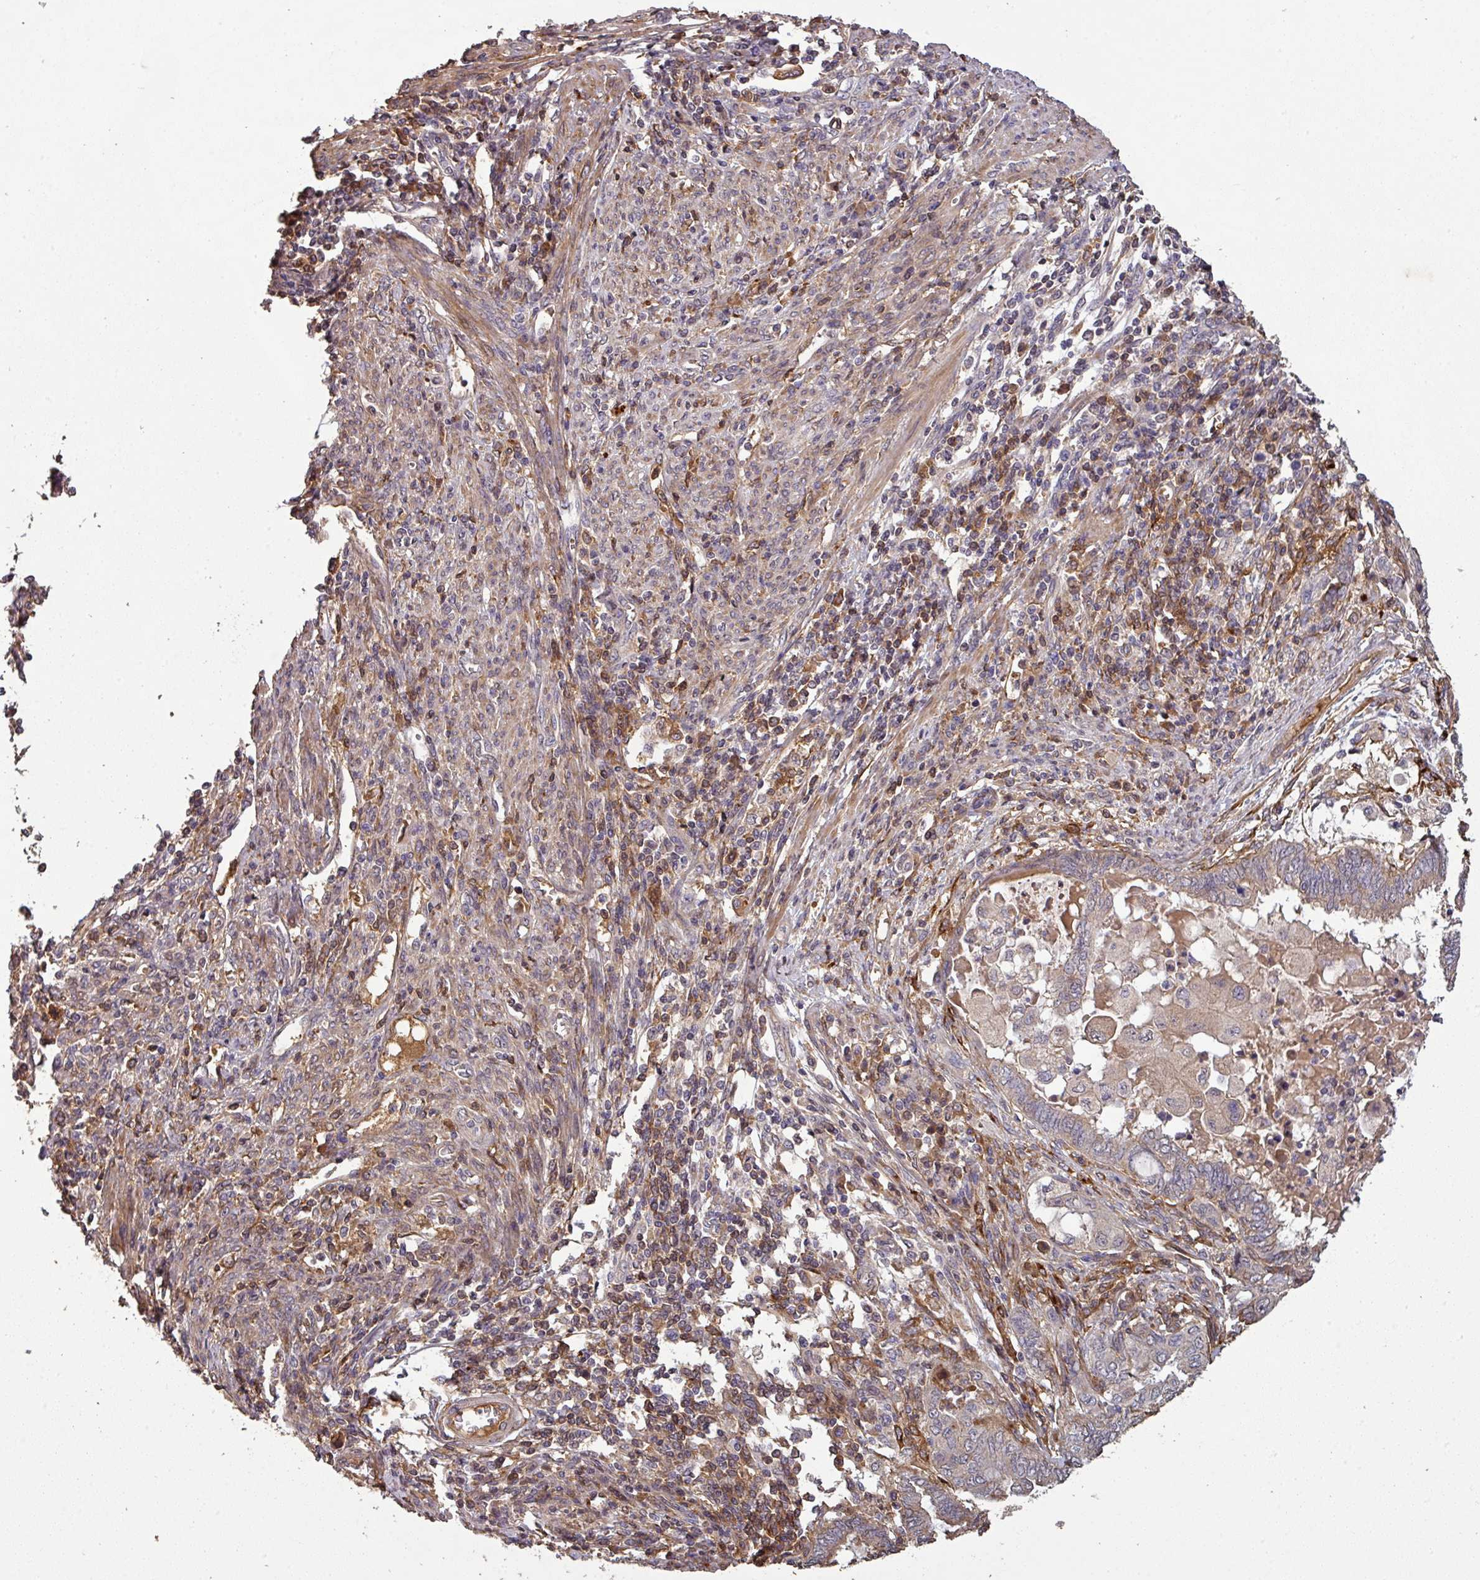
{"staining": {"intensity": "weak", "quantity": "<25%", "location": "cytoplasmic/membranous"}, "tissue": "endometrial cancer", "cell_type": "Tumor cells", "image_type": "cancer", "snomed": [{"axis": "morphology", "description": "Adenocarcinoma, NOS"}, {"axis": "topography", "description": "Uterus"}, {"axis": "topography", "description": "Endometrium"}], "caption": "Tumor cells are negative for protein expression in human endometrial cancer (adenocarcinoma).", "gene": "ISLR", "patient": {"sex": "female", "age": 70}}